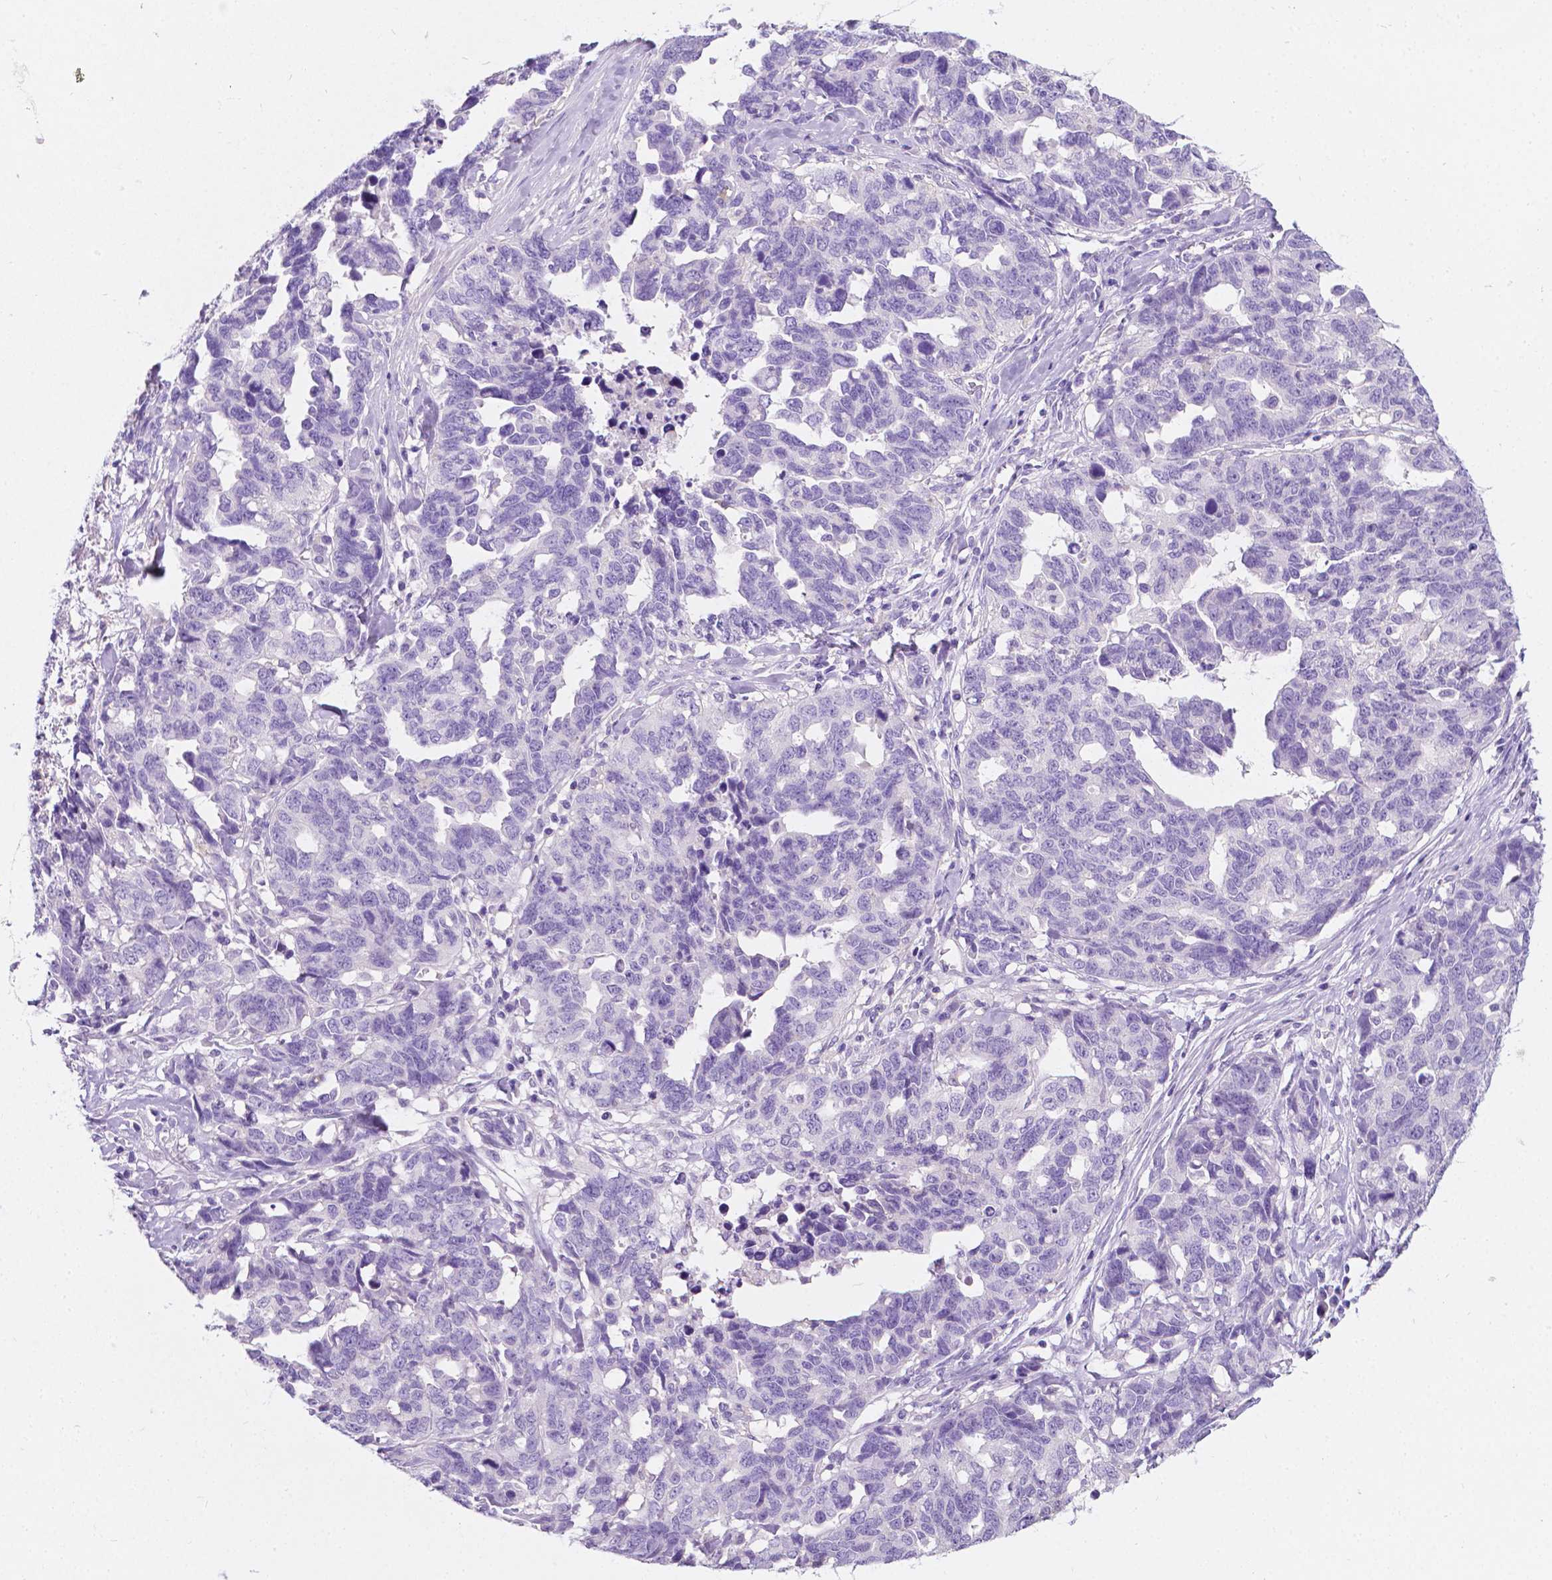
{"staining": {"intensity": "negative", "quantity": "none", "location": "none"}, "tissue": "ovarian cancer", "cell_type": "Tumor cells", "image_type": "cancer", "snomed": [{"axis": "morphology", "description": "Cystadenocarcinoma, serous, NOS"}, {"axis": "topography", "description": "Ovary"}], "caption": "Immunohistochemistry photomicrograph of neoplastic tissue: ovarian cancer (serous cystadenocarcinoma) stained with DAB demonstrates no significant protein expression in tumor cells.", "gene": "GNAO1", "patient": {"sex": "female", "age": 69}}